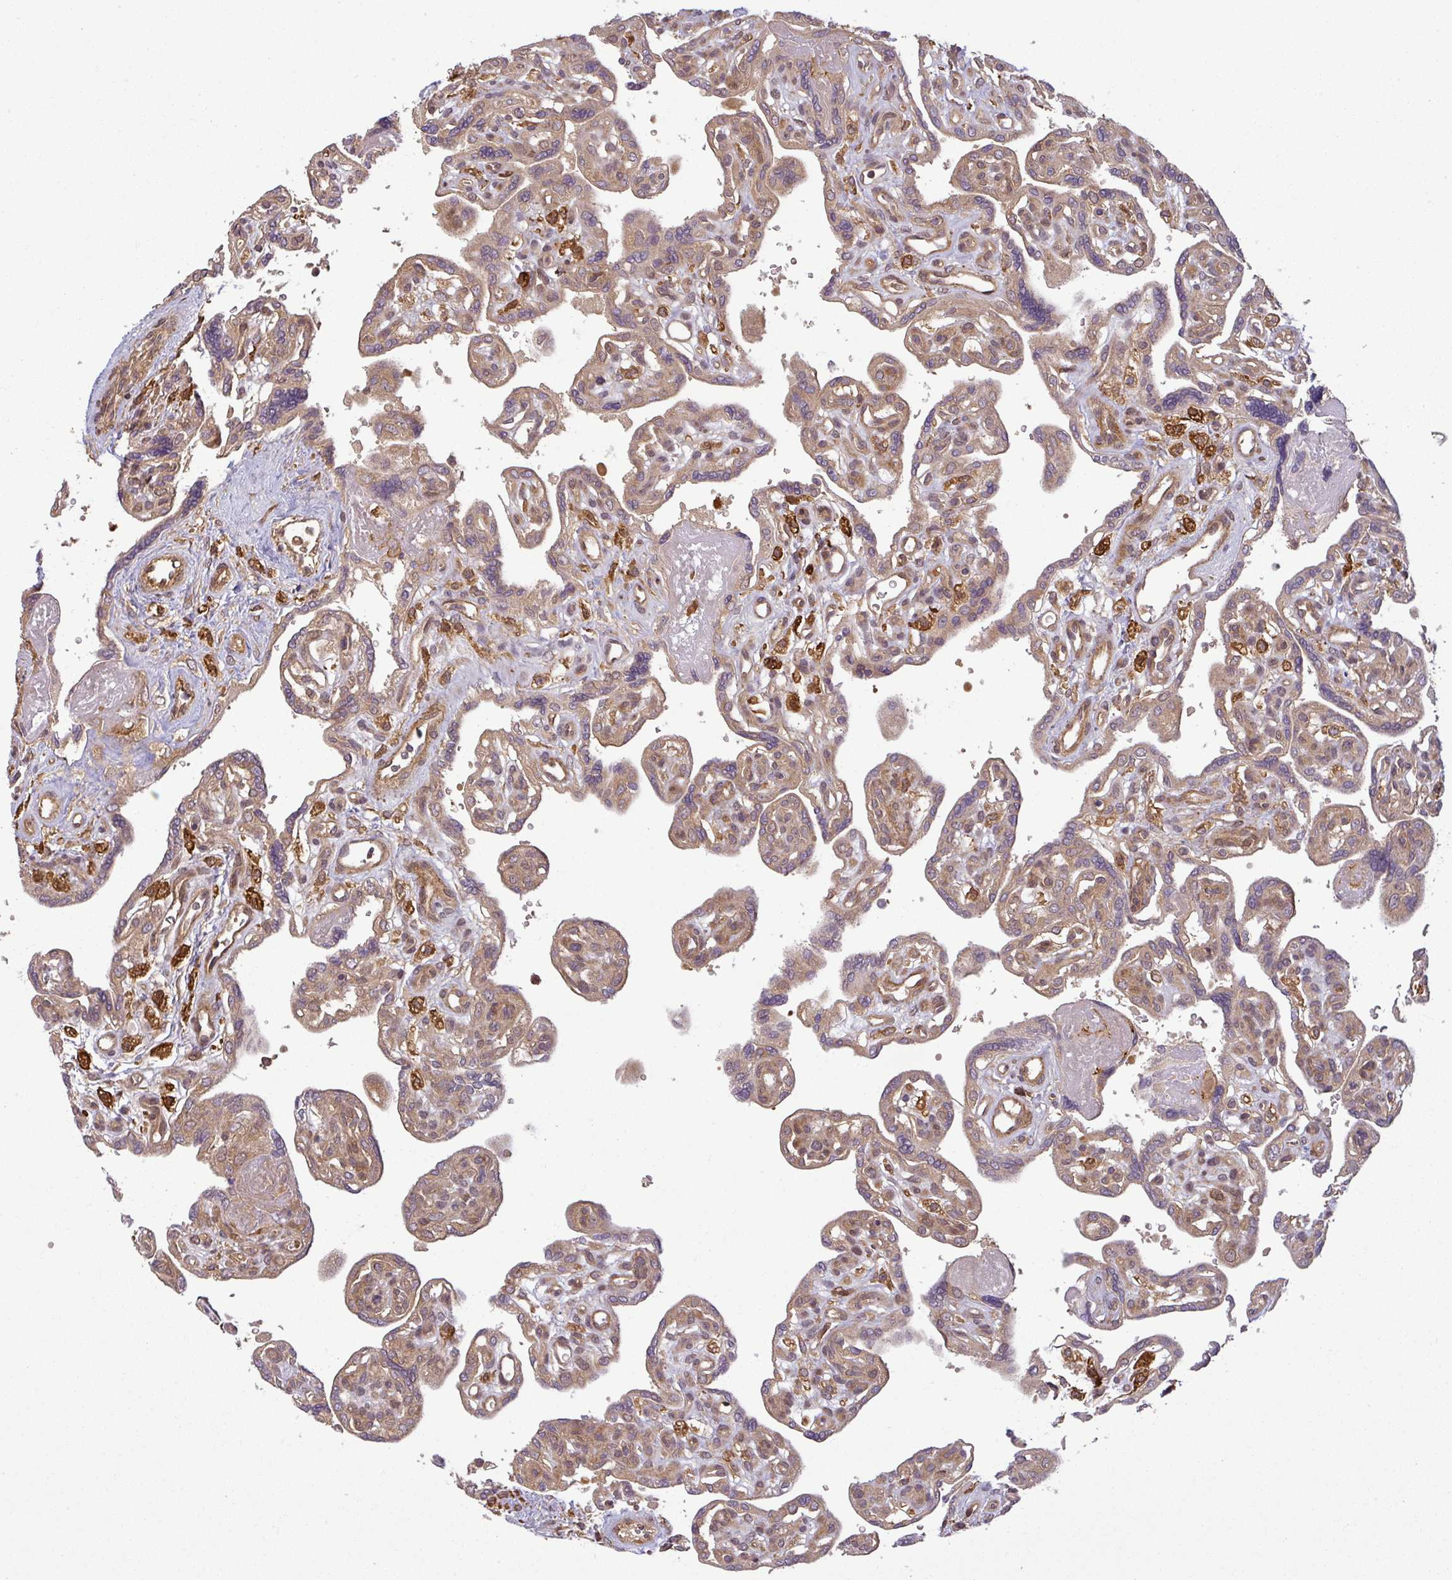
{"staining": {"intensity": "moderate", "quantity": "25%-75%", "location": "cytoplasmic/membranous"}, "tissue": "placenta", "cell_type": "Trophoblastic cells", "image_type": "normal", "snomed": [{"axis": "morphology", "description": "Normal tissue, NOS"}, {"axis": "topography", "description": "Placenta"}], "caption": "Moderate cytoplasmic/membranous positivity for a protein is appreciated in approximately 25%-75% of trophoblastic cells of unremarkable placenta using immunohistochemistry (IHC).", "gene": "MAP3K6", "patient": {"sex": "female", "age": 39}}